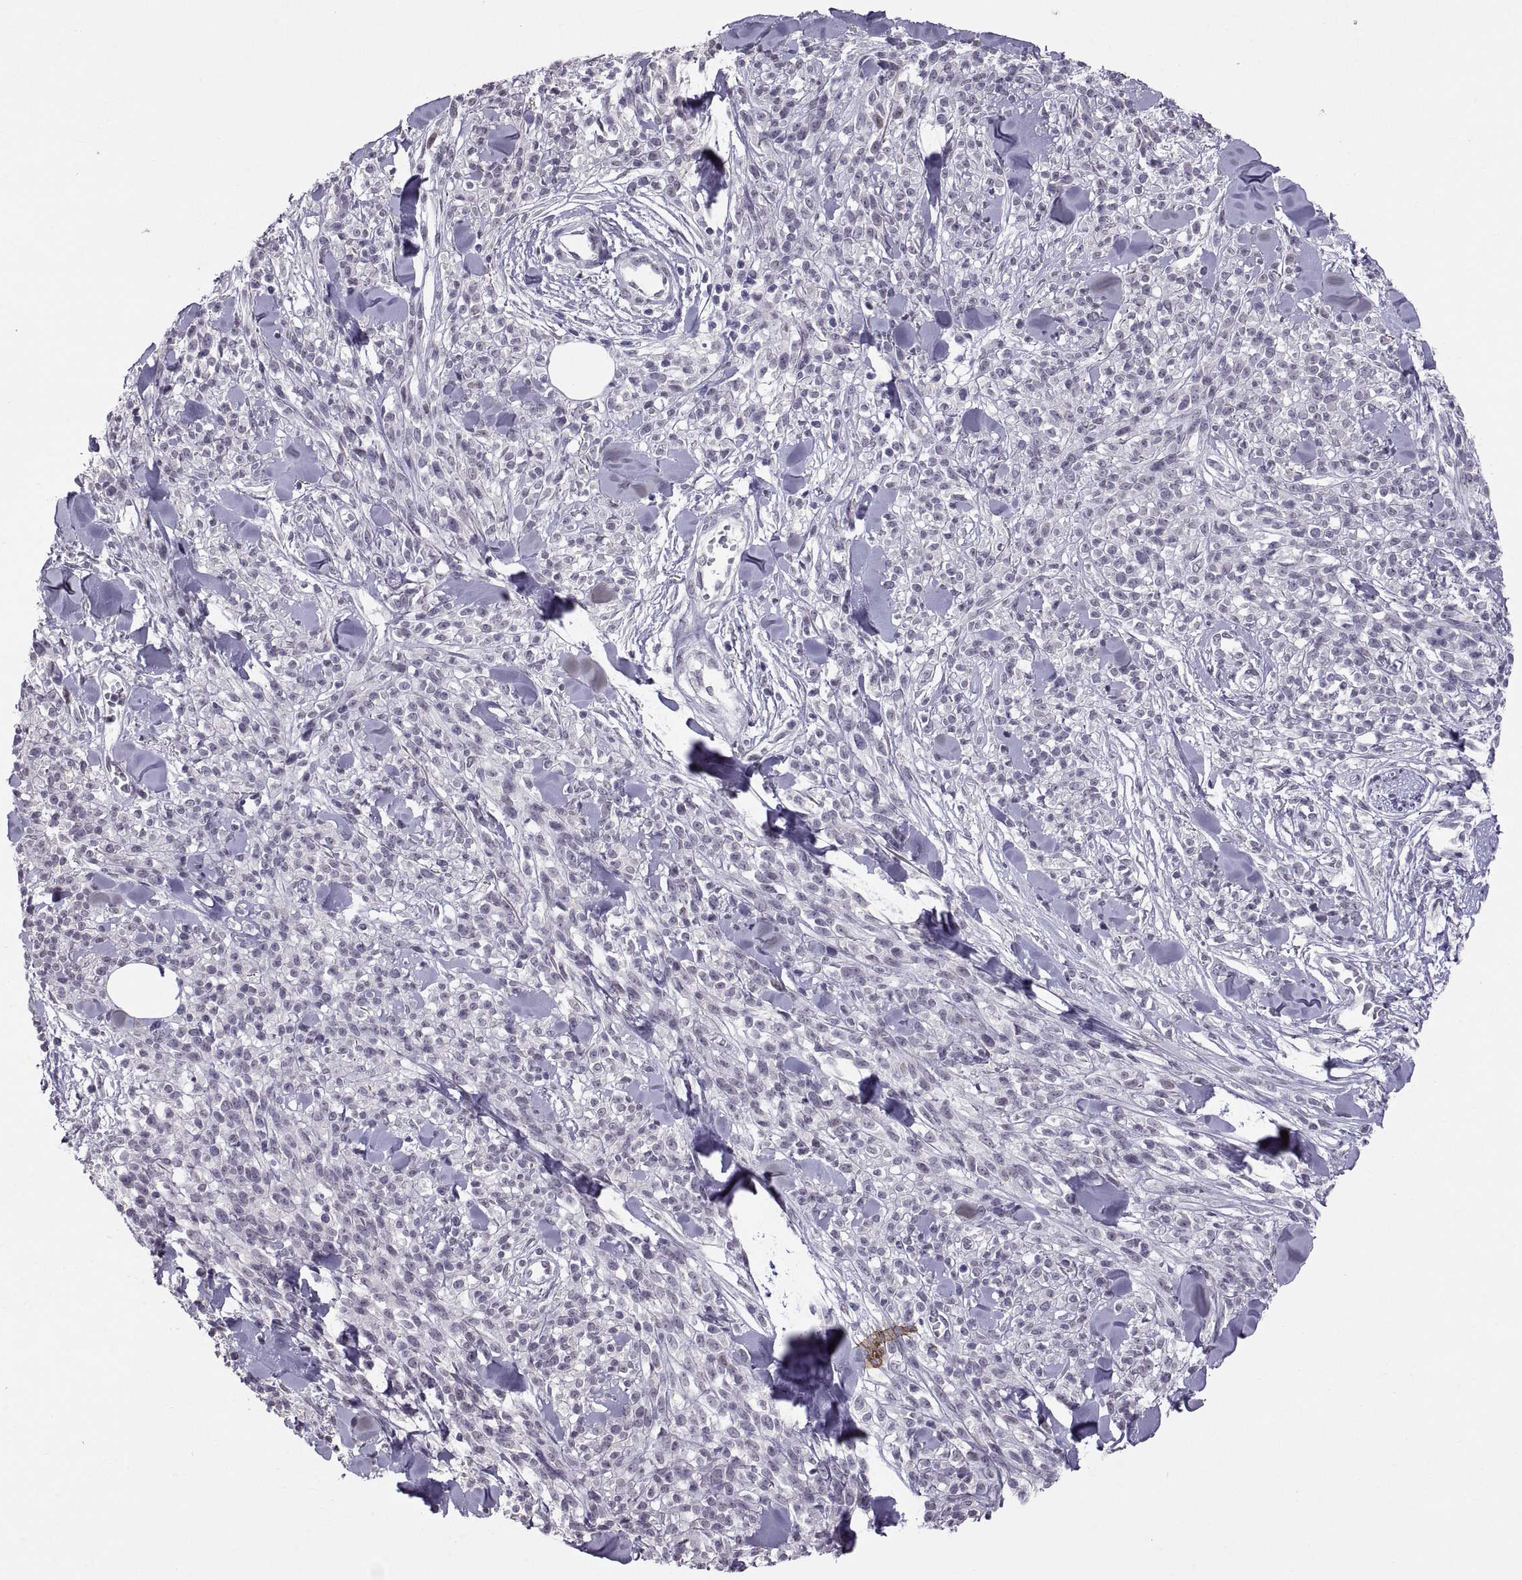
{"staining": {"intensity": "negative", "quantity": "none", "location": "none"}, "tissue": "melanoma", "cell_type": "Tumor cells", "image_type": "cancer", "snomed": [{"axis": "morphology", "description": "Malignant melanoma, NOS"}, {"axis": "topography", "description": "Skin"}, {"axis": "topography", "description": "Skin of trunk"}], "caption": "Immunohistochemistry (IHC) of malignant melanoma demonstrates no staining in tumor cells. (Stains: DAB (3,3'-diaminobenzidine) IHC with hematoxylin counter stain, Microscopy: brightfield microscopy at high magnification).", "gene": "KRT77", "patient": {"sex": "male", "age": 74}}